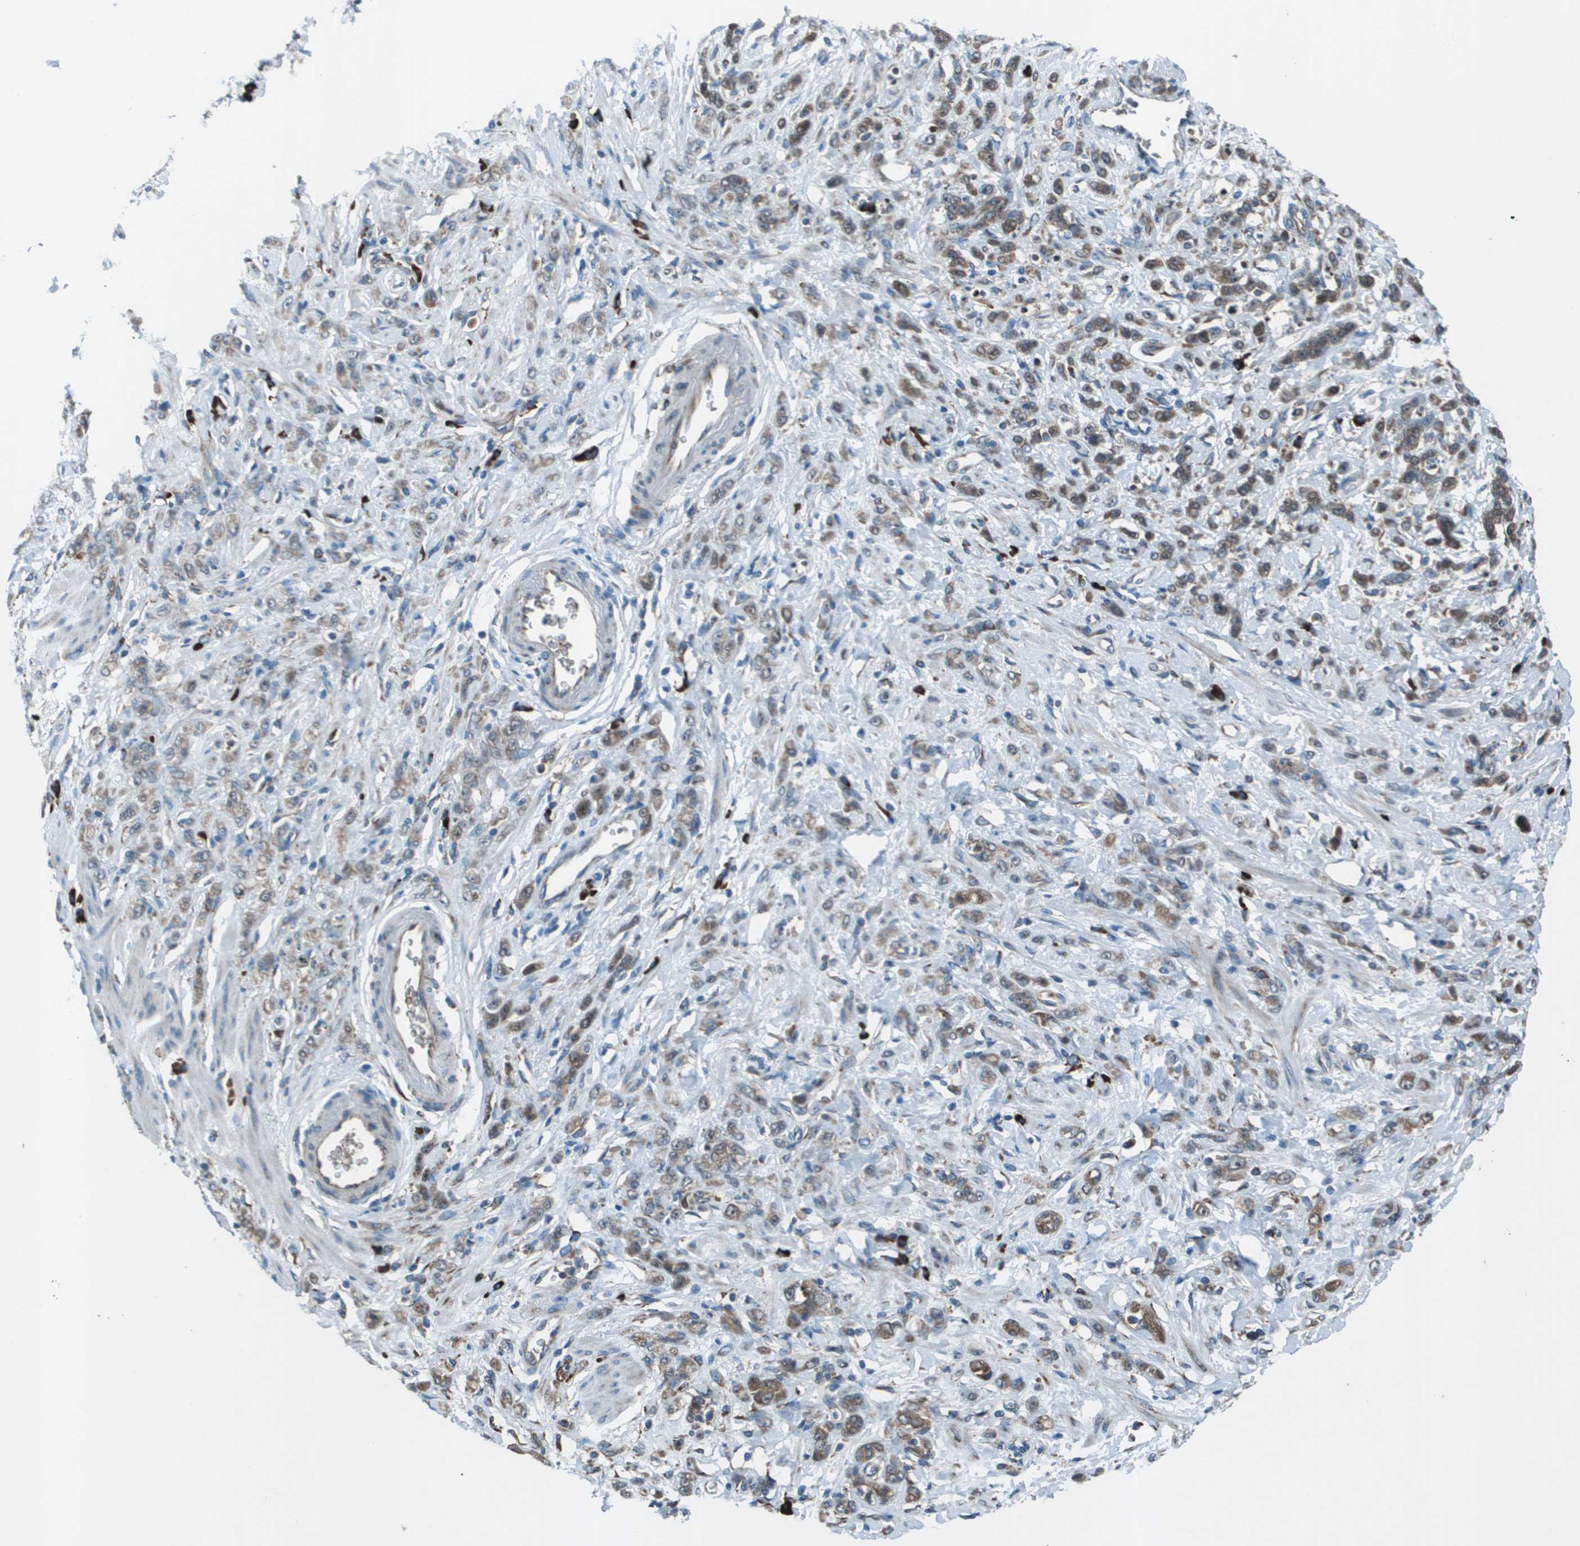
{"staining": {"intensity": "weak", "quantity": ">75%", "location": "cytoplasmic/membranous"}, "tissue": "stomach cancer", "cell_type": "Tumor cells", "image_type": "cancer", "snomed": [{"axis": "morphology", "description": "Normal tissue, NOS"}, {"axis": "morphology", "description": "Adenocarcinoma, NOS"}, {"axis": "topography", "description": "Stomach"}], "caption": "DAB (3,3'-diaminobenzidine) immunohistochemical staining of stomach cancer demonstrates weak cytoplasmic/membranous protein expression in about >75% of tumor cells.", "gene": "UTS2", "patient": {"sex": "male", "age": 82}}